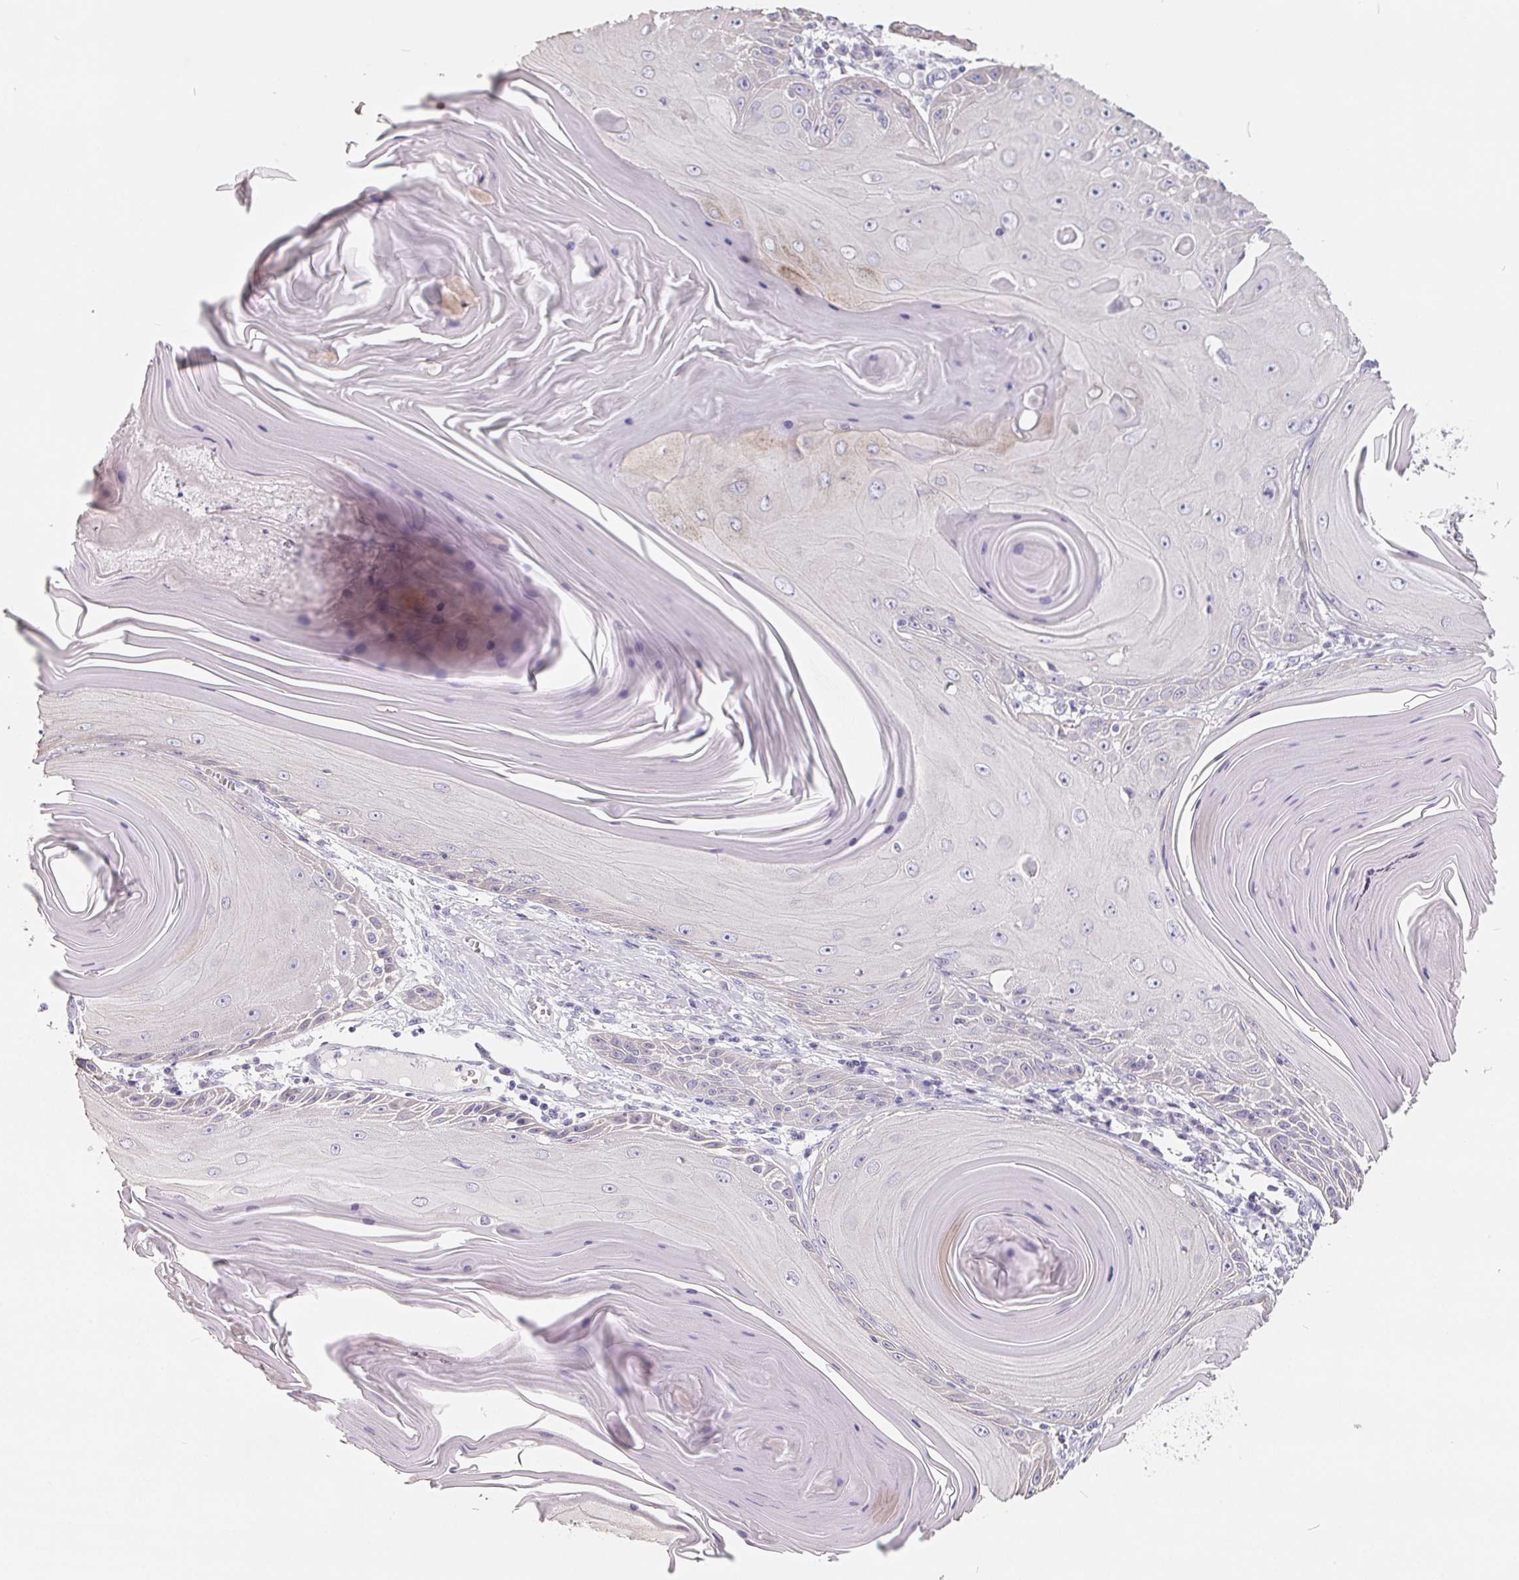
{"staining": {"intensity": "negative", "quantity": "none", "location": "none"}, "tissue": "skin cancer", "cell_type": "Tumor cells", "image_type": "cancer", "snomed": [{"axis": "morphology", "description": "Squamous cell carcinoma, NOS"}, {"axis": "topography", "description": "Skin"}, {"axis": "topography", "description": "Vulva"}], "caption": "The image demonstrates no staining of tumor cells in skin cancer.", "gene": "FDX1", "patient": {"sex": "female", "age": 85}}